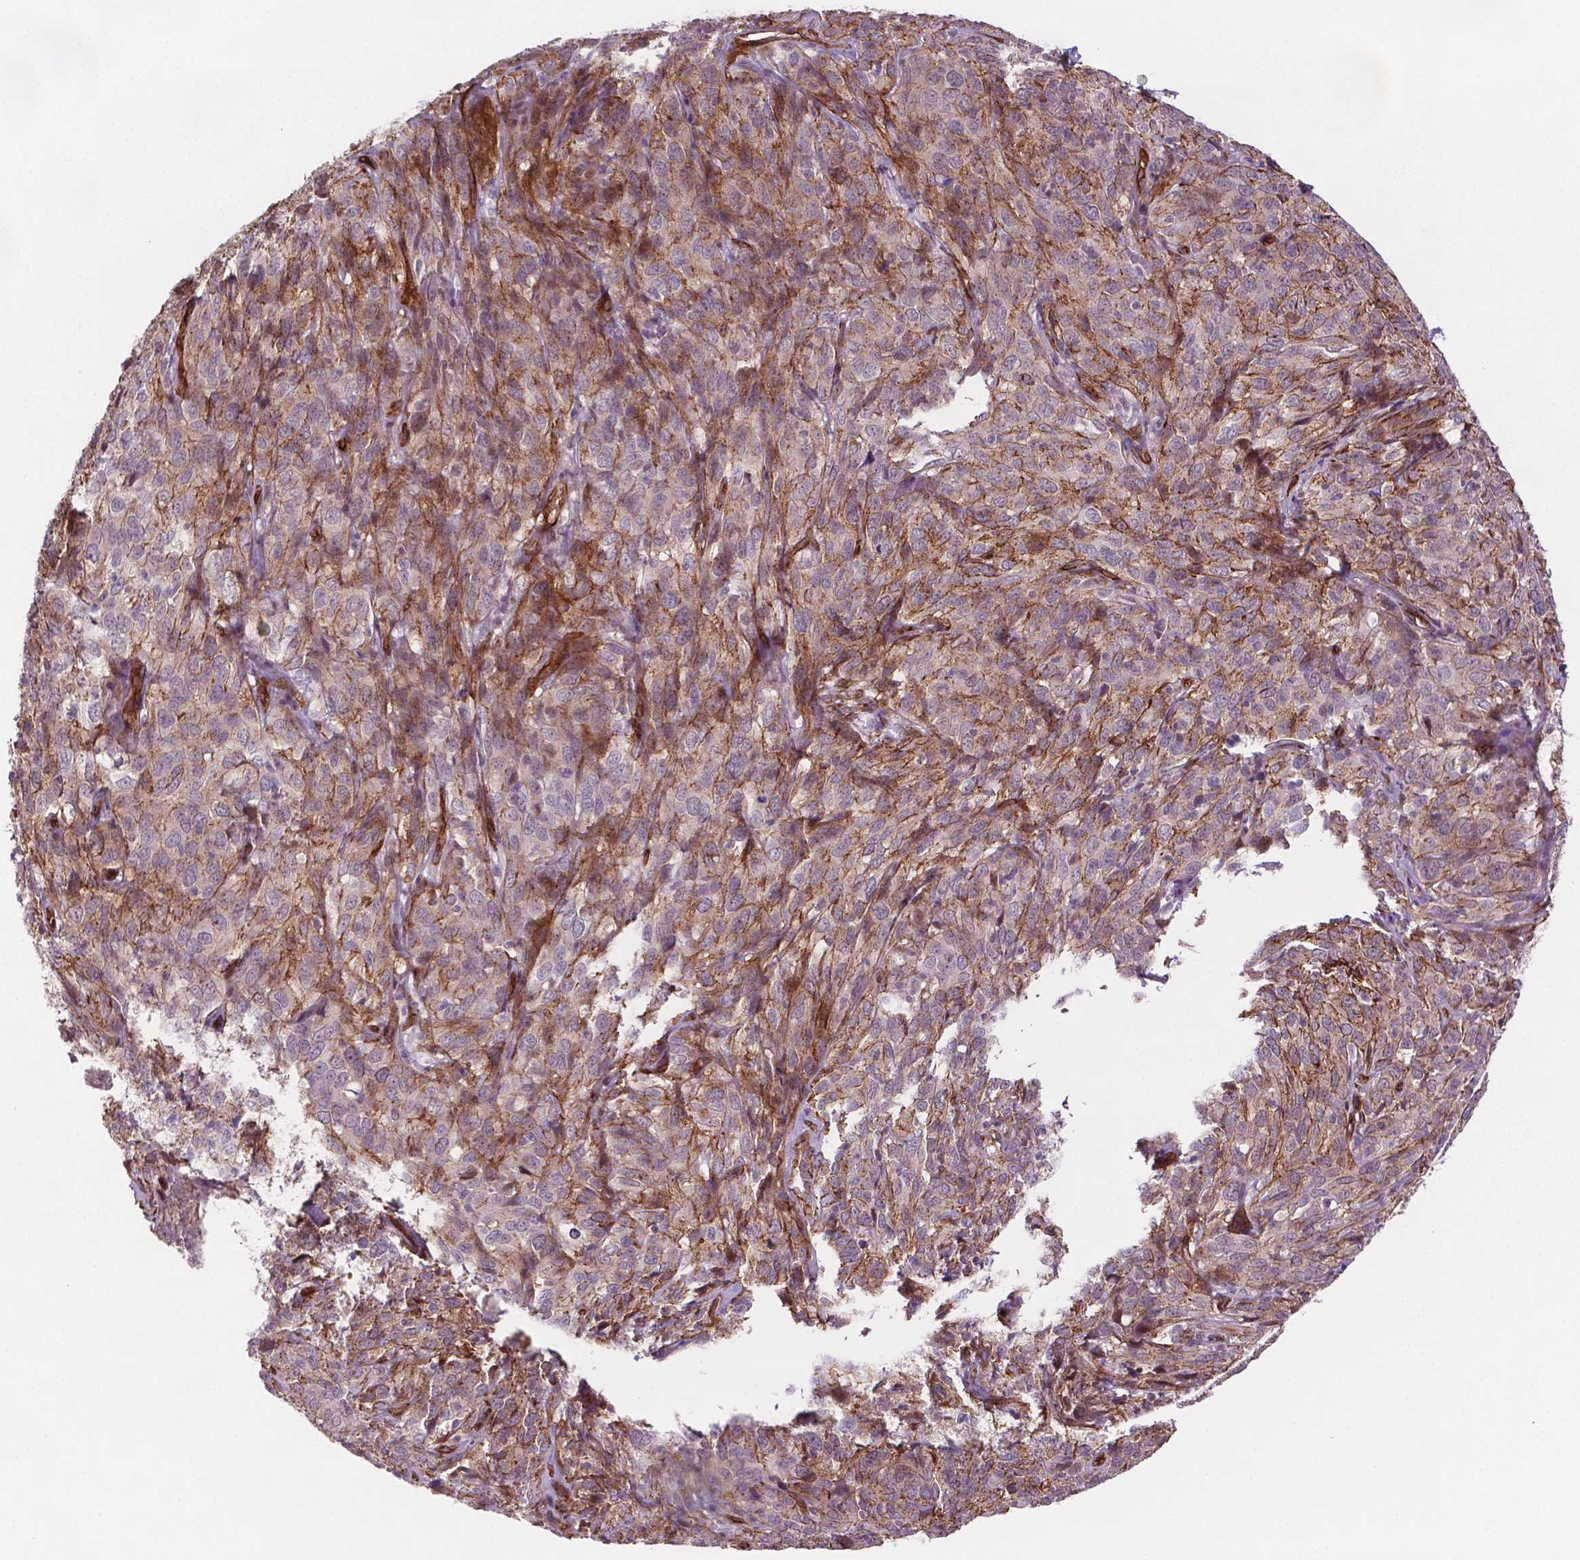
{"staining": {"intensity": "moderate", "quantity": "25%-75%", "location": "cytoplasmic/membranous"}, "tissue": "cervical cancer", "cell_type": "Tumor cells", "image_type": "cancer", "snomed": [{"axis": "morphology", "description": "Squamous cell carcinoma, NOS"}, {"axis": "topography", "description": "Cervix"}], "caption": "DAB (3,3'-diaminobenzidine) immunohistochemical staining of human cervical squamous cell carcinoma exhibits moderate cytoplasmic/membranous protein positivity in about 25%-75% of tumor cells.", "gene": "EGFL8", "patient": {"sex": "female", "age": 51}}